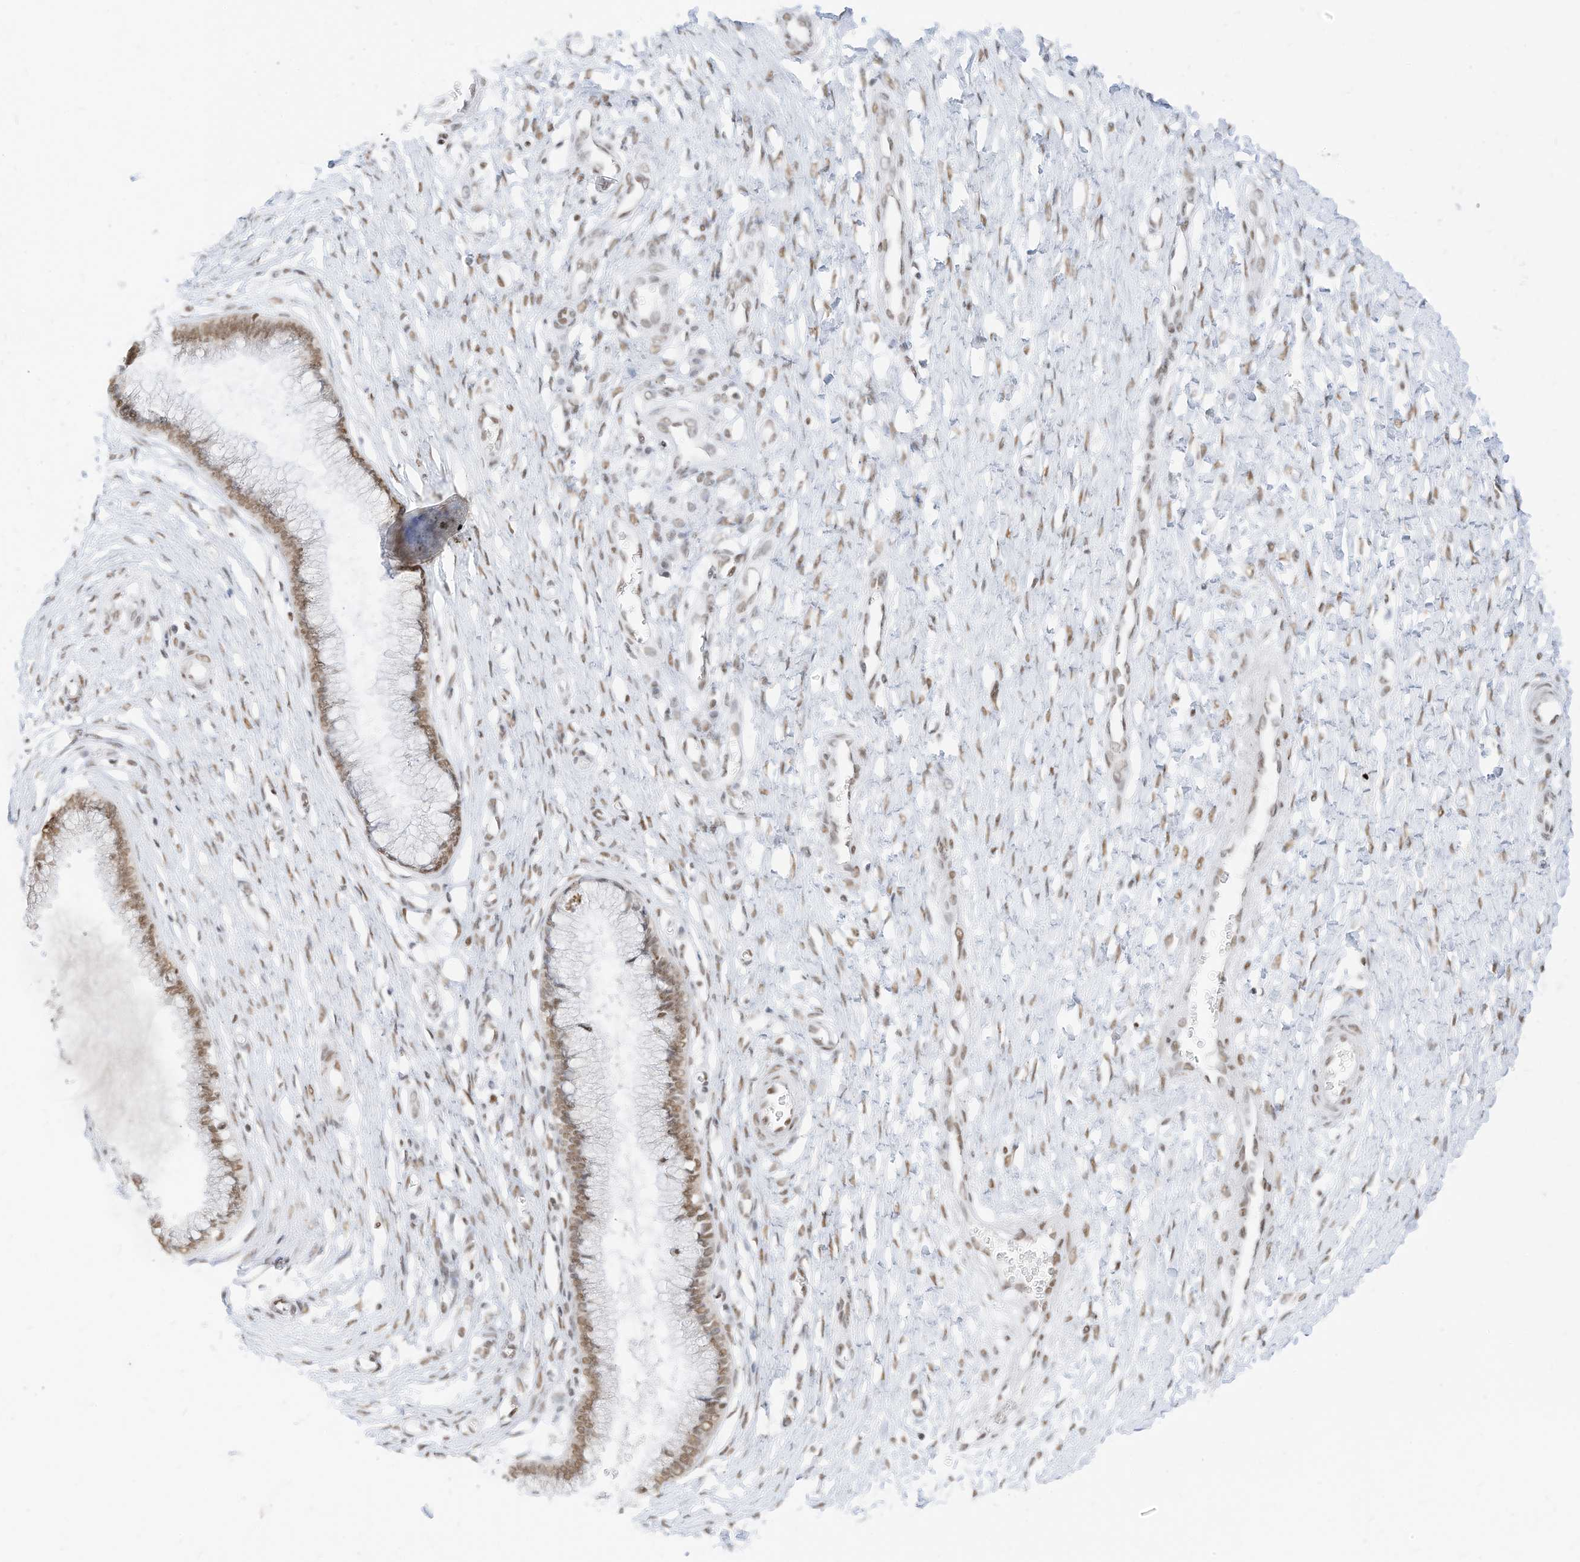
{"staining": {"intensity": "moderate", "quantity": ">75%", "location": "nuclear"}, "tissue": "cervix", "cell_type": "Glandular cells", "image_type": "normal", "snomed": [{"axis": "morphology", "description": "Normal tissue, NOS"}, {"axis": "topography", "description": "Cervix"}], "caption": "DAB (3,3'-diaminobenzidine) immunohistochemical staining of benign cervix shows moderate nuclear protein positivity in about >75% of glandular cells.", "gene": "SMARCA2", "patient": {"sex": "female", "age": 55}}